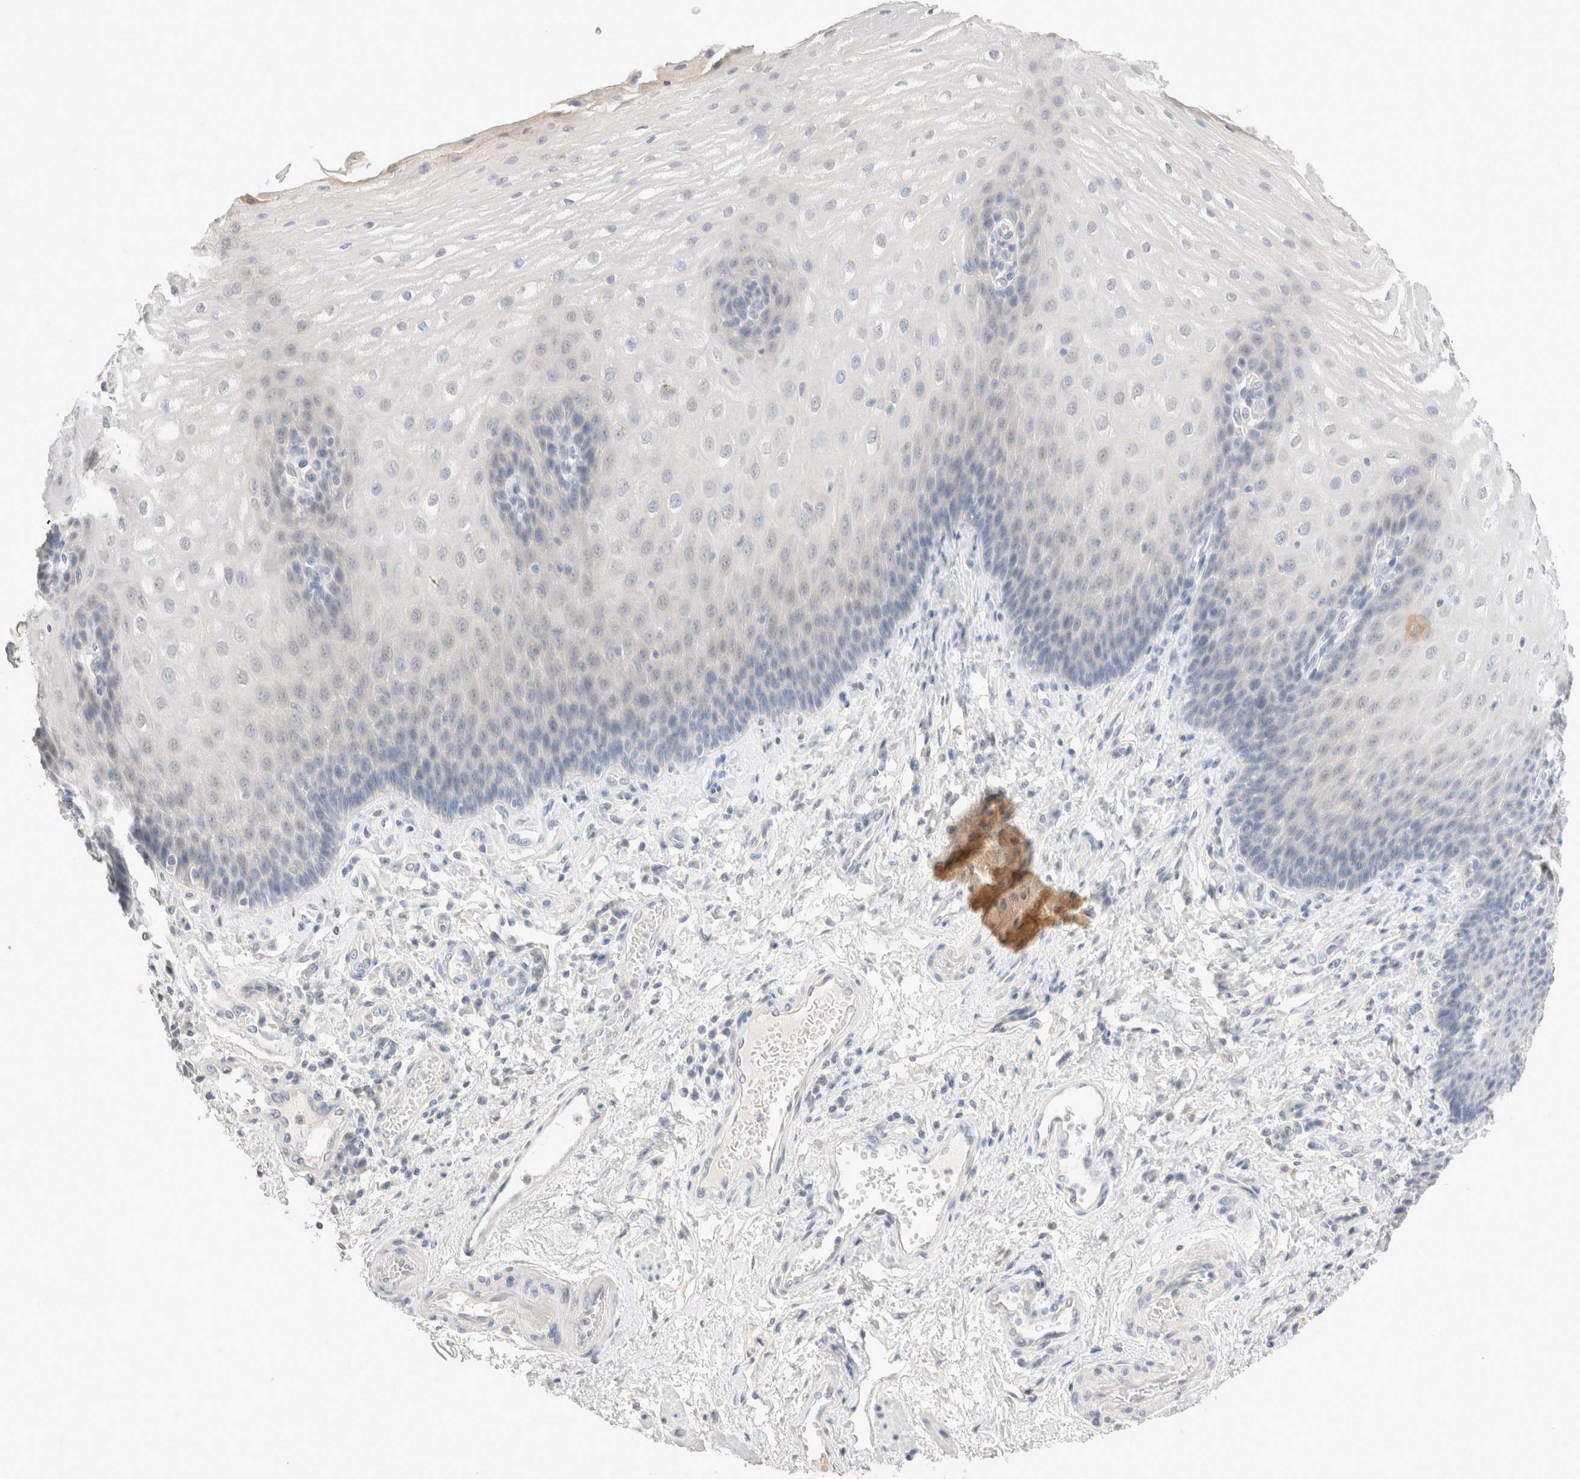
{"staining": {"intensity": "negative", "quantity": "none", "location": "none"}, "tissue": "esophagus", "cell_type": "Squamous epithelial cells", "image_type": "normal", "snomed": [{"axis": "morphology", "description": "Normal tissue, NOS"}, {"axis": "topography", "description": "Esophagus"}], "caption": "Immunohistochemistry of normal esophagus reveals no positivity in squamous epithelial cells.", "gene": "SPATA20", "patient": {"sex": "male", "age": 54}}